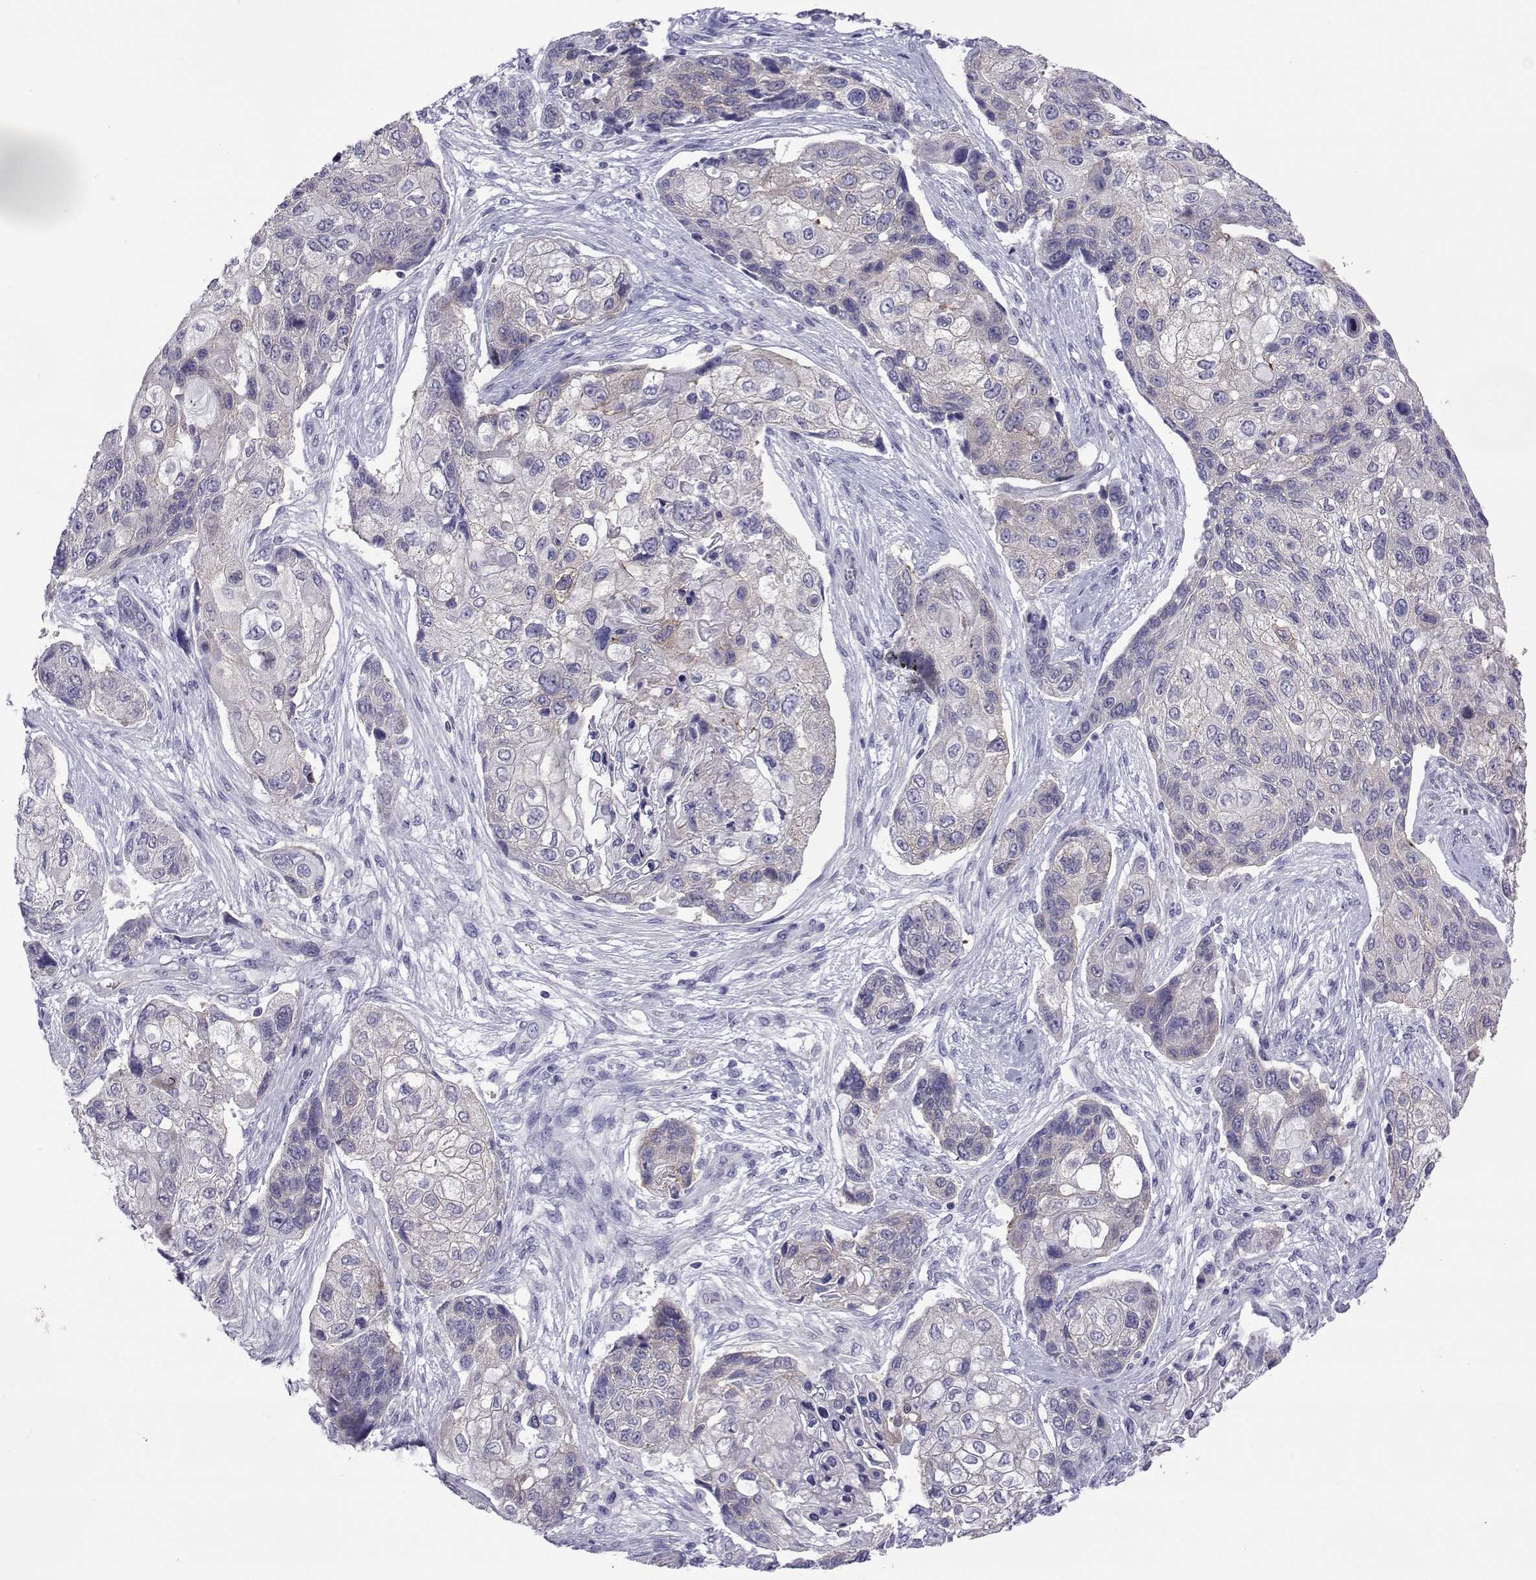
{"staining": {"intensity": "negative", "quantity": "none", "location": "none"}, "tissue": "lung cancer", "cell_type": "Tumor cells", "image_type": "cancer", "snomed": [{"axis": "morphology", "description": "Squamous cell carcinoma, NOS"}, {"axis": "topography", "description": "Lung"}], "caption": "Tumor cells show no significant protein staining in squamous cell carcinoma (lung). The staining was performed using DAB to visualize the protein expression in brown, while the nuclei were stained in blue with hematoxylin (Magnification: 20x).", "gene": "COL22A1", "patient": {"sex": "male", "age": 69}}